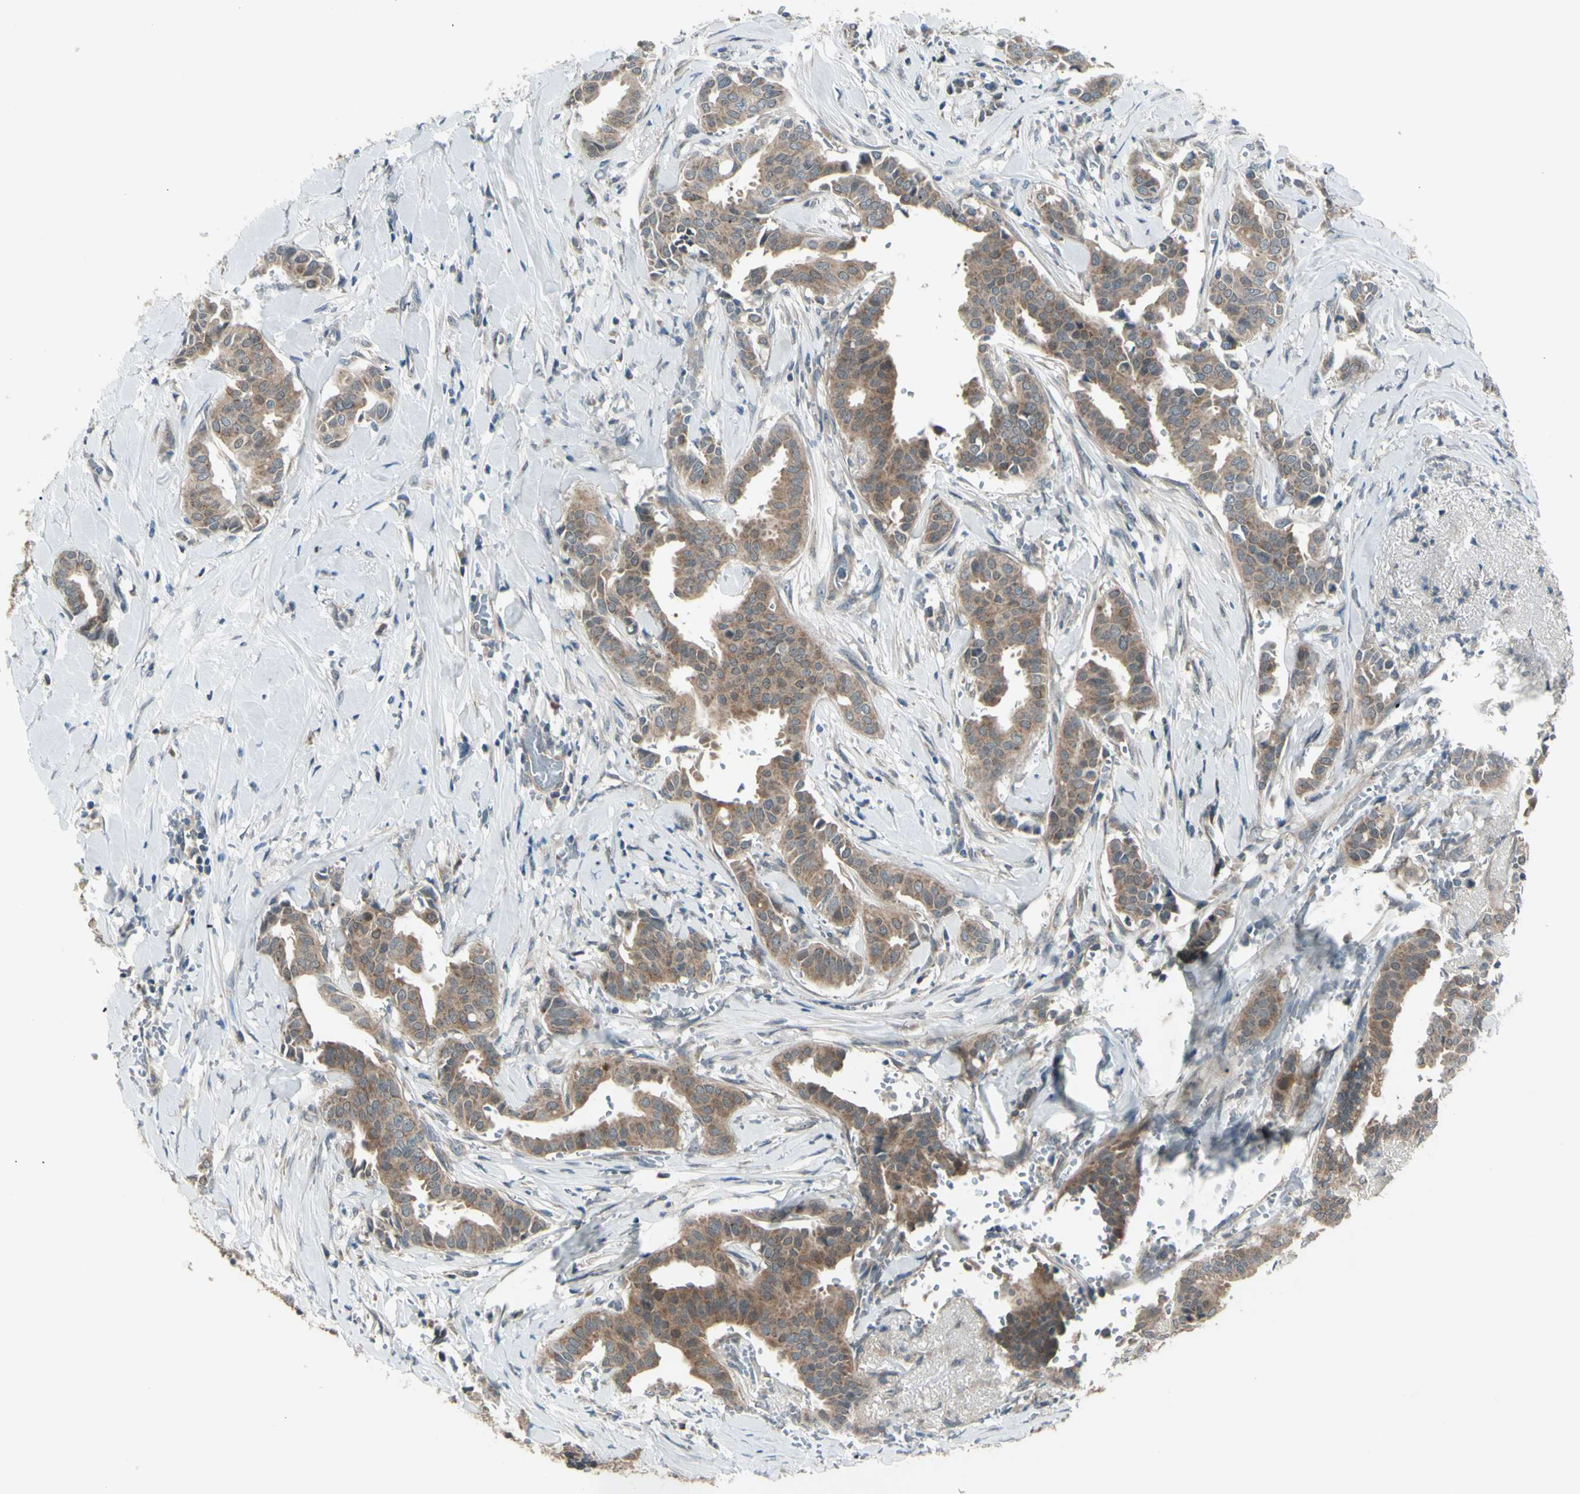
{"staining": {"intensity": "moderate", "quantity": "<25%", "location": "cytoplasmic/membranous"}, "tissue": "head and neck cancer", "cell_type": "Tumor cells", "image_type": "cancer", "snomed": [{"axis": "morphology", "description": "Adenocarcinoma, NOS"}, {"axis": "topography", "description": "Salivary gland"}, {"axis": "topography", "description": "Head-Neck"}], "caption": "Protein positivity by immunohistochemistry displays moderate cytoplasmic/membranous staining in about <25% of tumor cells in head and neck cancer (adenocarcinoma).", "gene": "NAXD", "patient": {"sex": "female", "age": 59}}